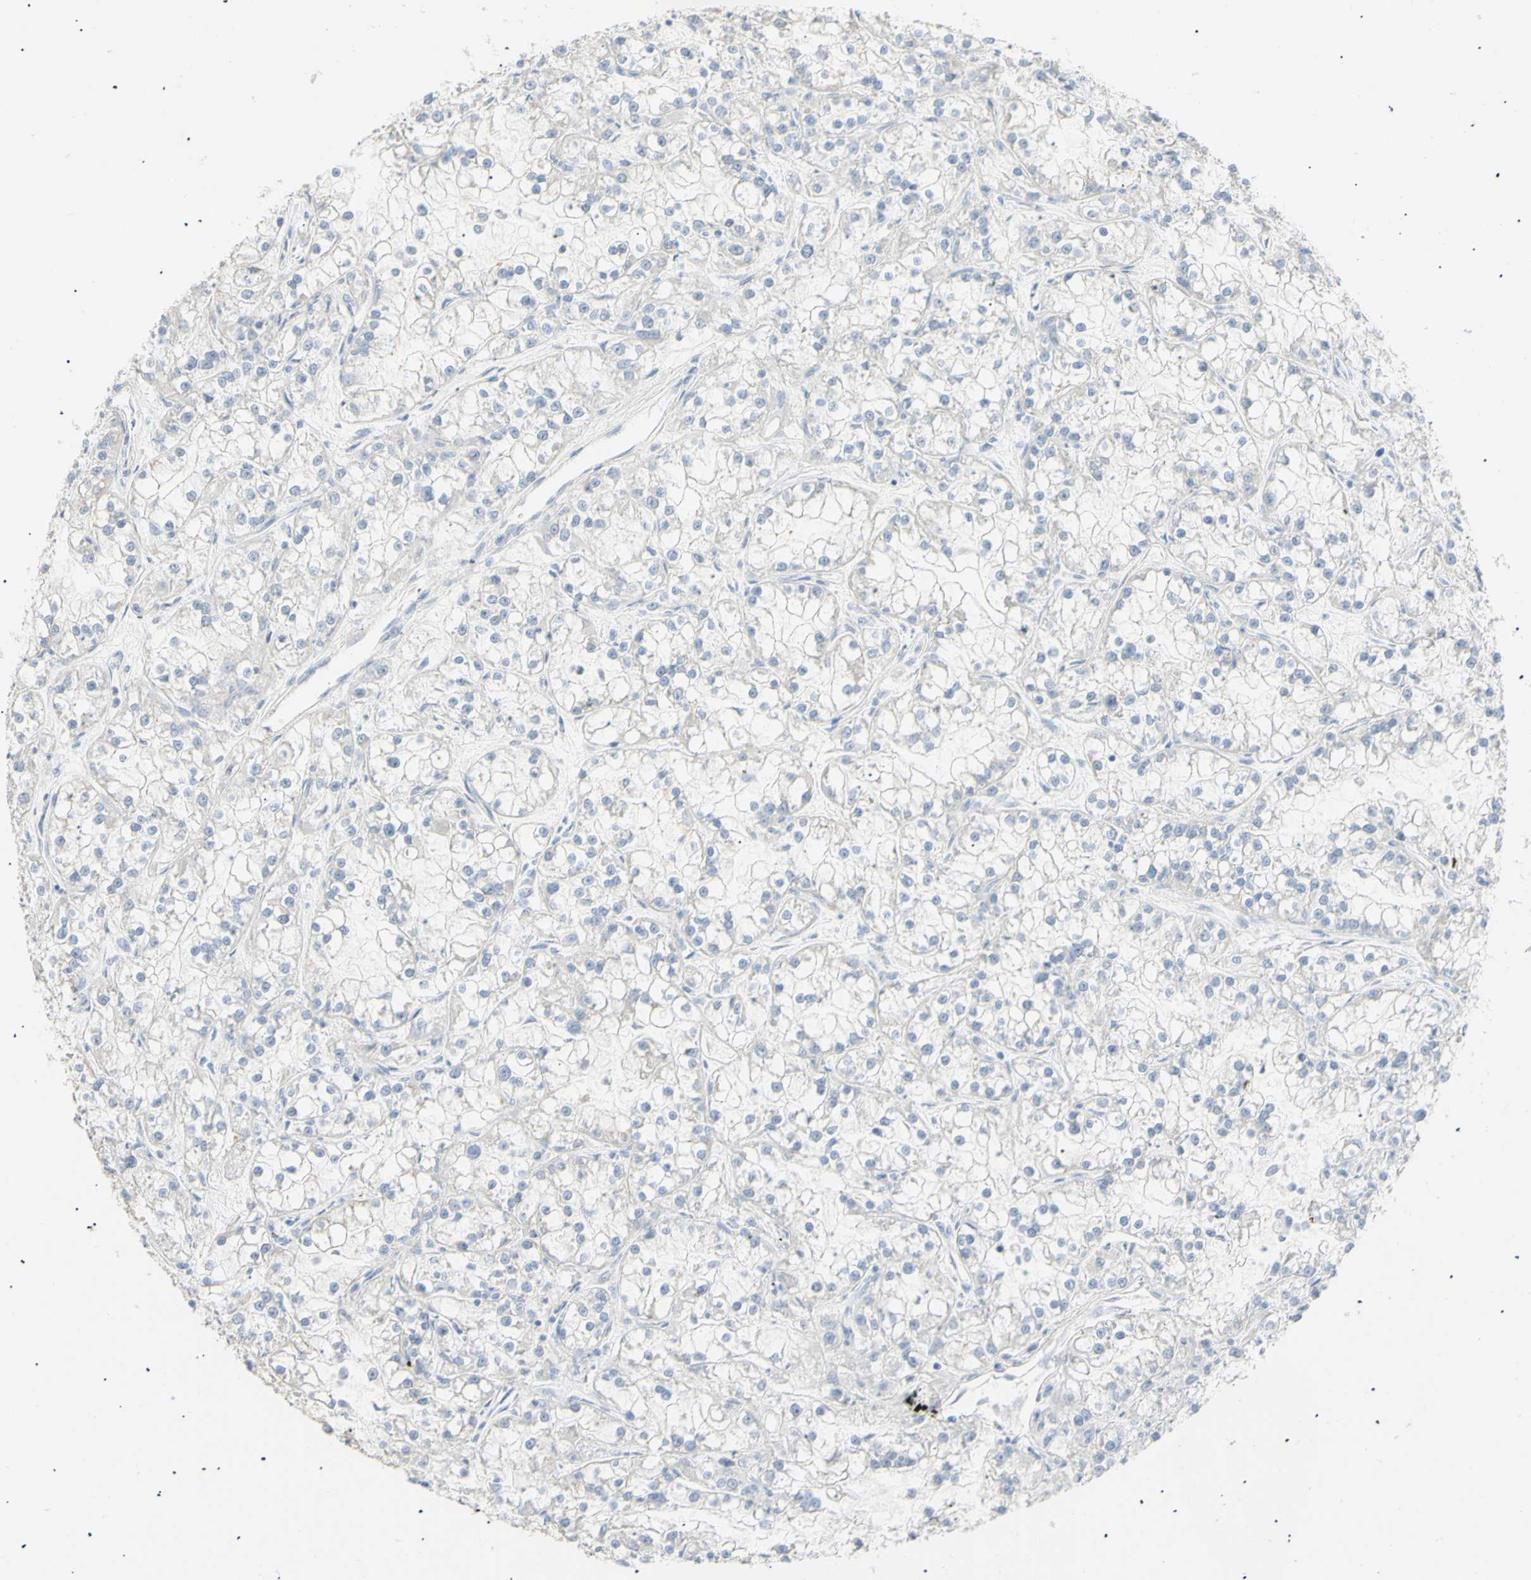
{"staining": {"intensity": "negative", "quantity": "none", "location": "none"}, "tissue": "renal cancer", "cell_type": "Tumor cells", "image_type": "cancer", "snomed": [{"axis": "morphology", "description": "Adenocarcinoma, NOS"}, {"axis": "topography", "description": "Kidney"}], "caption": "IHC photomicrograph of neoplastic tissue: human renal cancer stained with DAB (3,3'-diaminobenzidine) shows no significant protein positivity in tumor cells.", "gene": "B4GALNT3", "patient": {"sex": "female", "age": 52}}